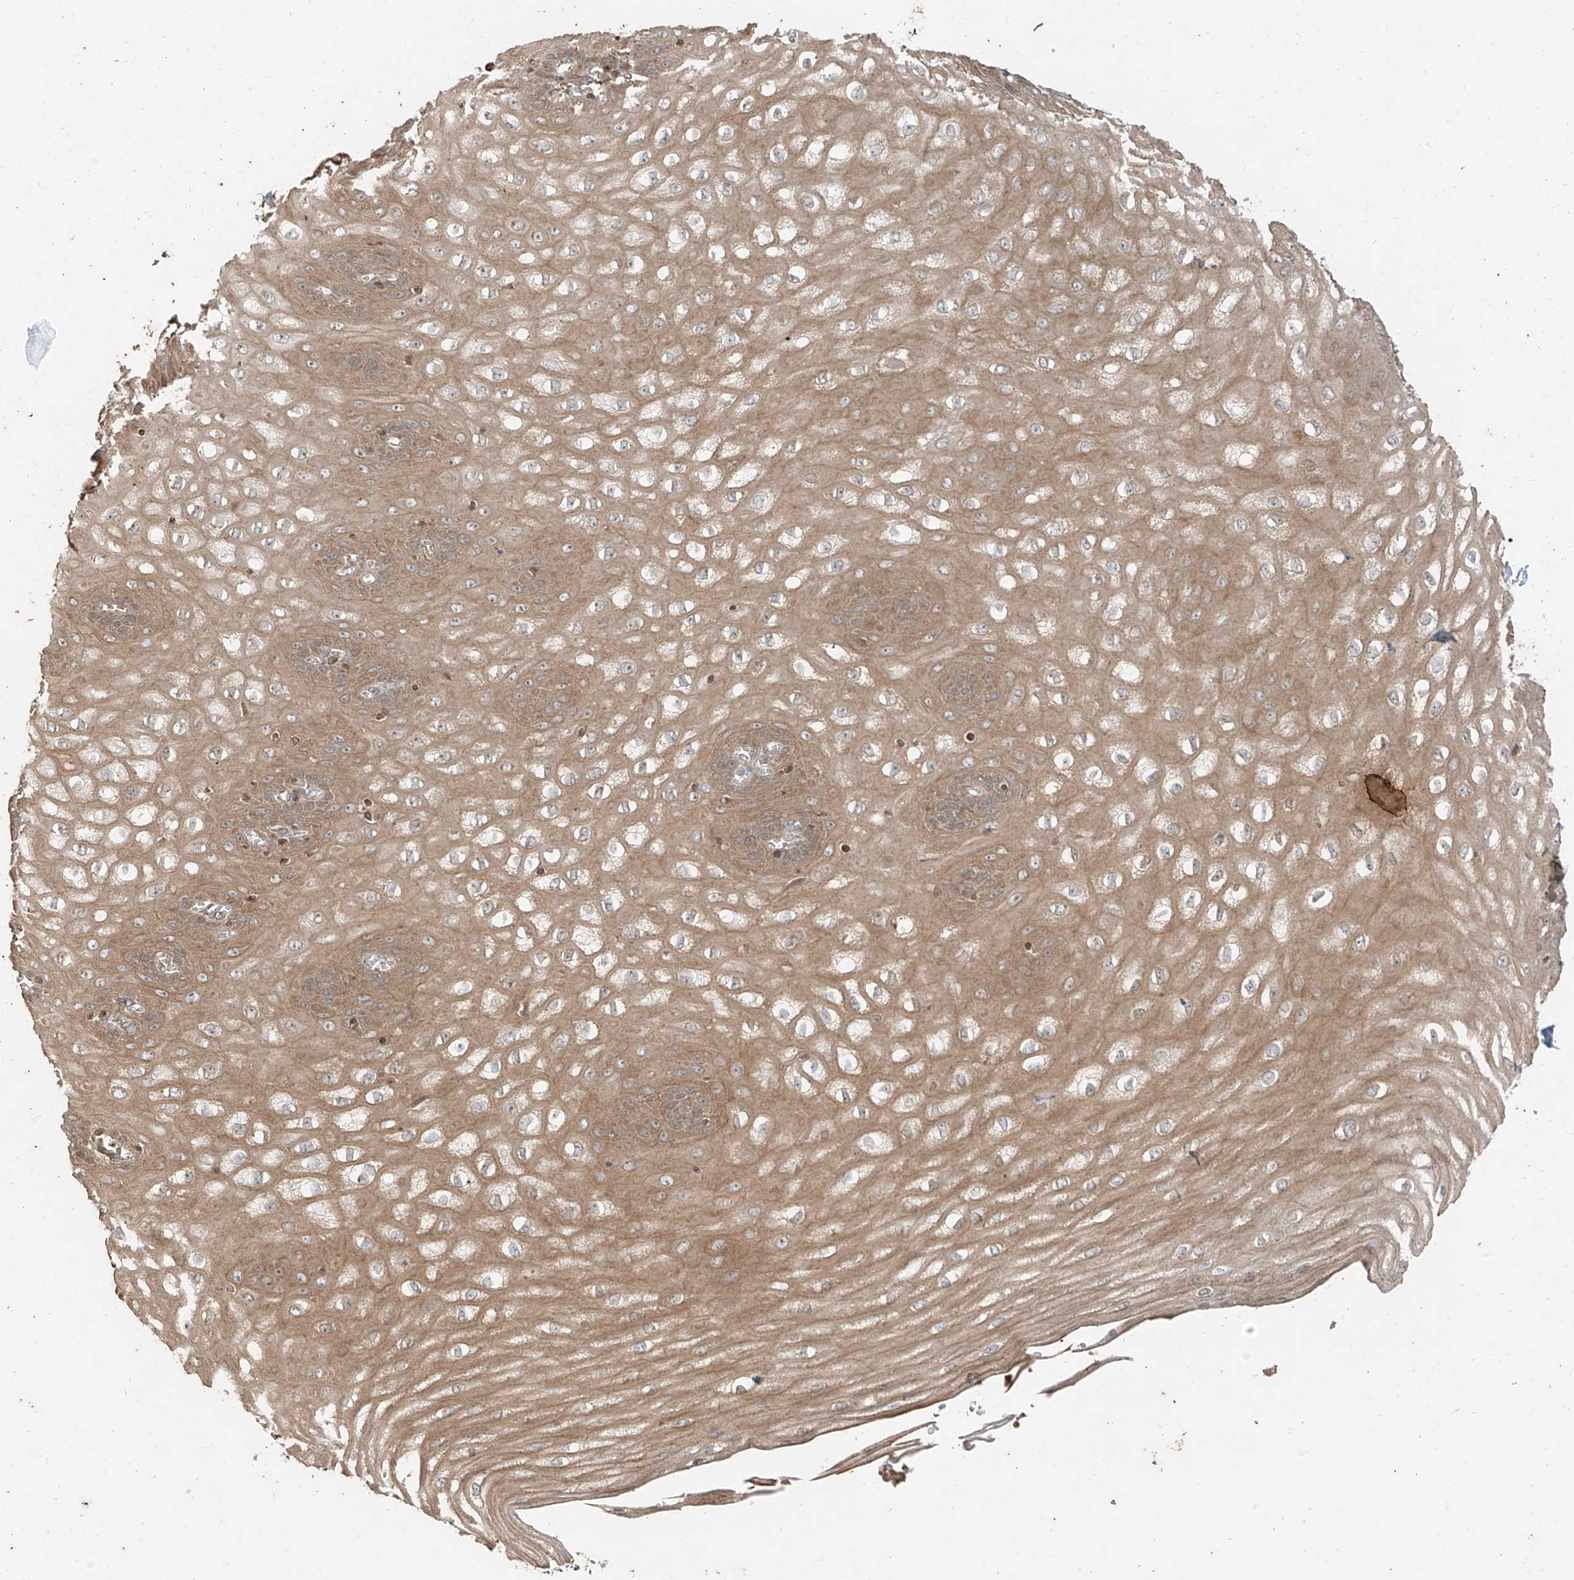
{"staining": {"intensity": "moderate", "quantity": ">75%", "location": "cytoplasmic/membranous"}, "tissue": "esophagus", "cell_type": "Squamous epithelial cells", "image_type": "normal", "snomed": [{"axis": "morphology", "description": "Normal tissue, NOS"}, {"axis": "topography", "description": "Esophagus"}], "caption": "Immunohistochemistry (IHC) staining of benign esophagus, which reveals medium levels of moderate cytoplasmic/membranous positivity in approximately >75% of squamous epithelial cells indicating moderate cytoplasmic/membranous protein expression. The staining was performed using DAB (3,3'-diaminobenzidine) (brown) for protein detection and nuclei were counterstained in hematoxylin (blue).", "gene": "ANKZF1", "patient": {"sex": "male", "age": 60}}